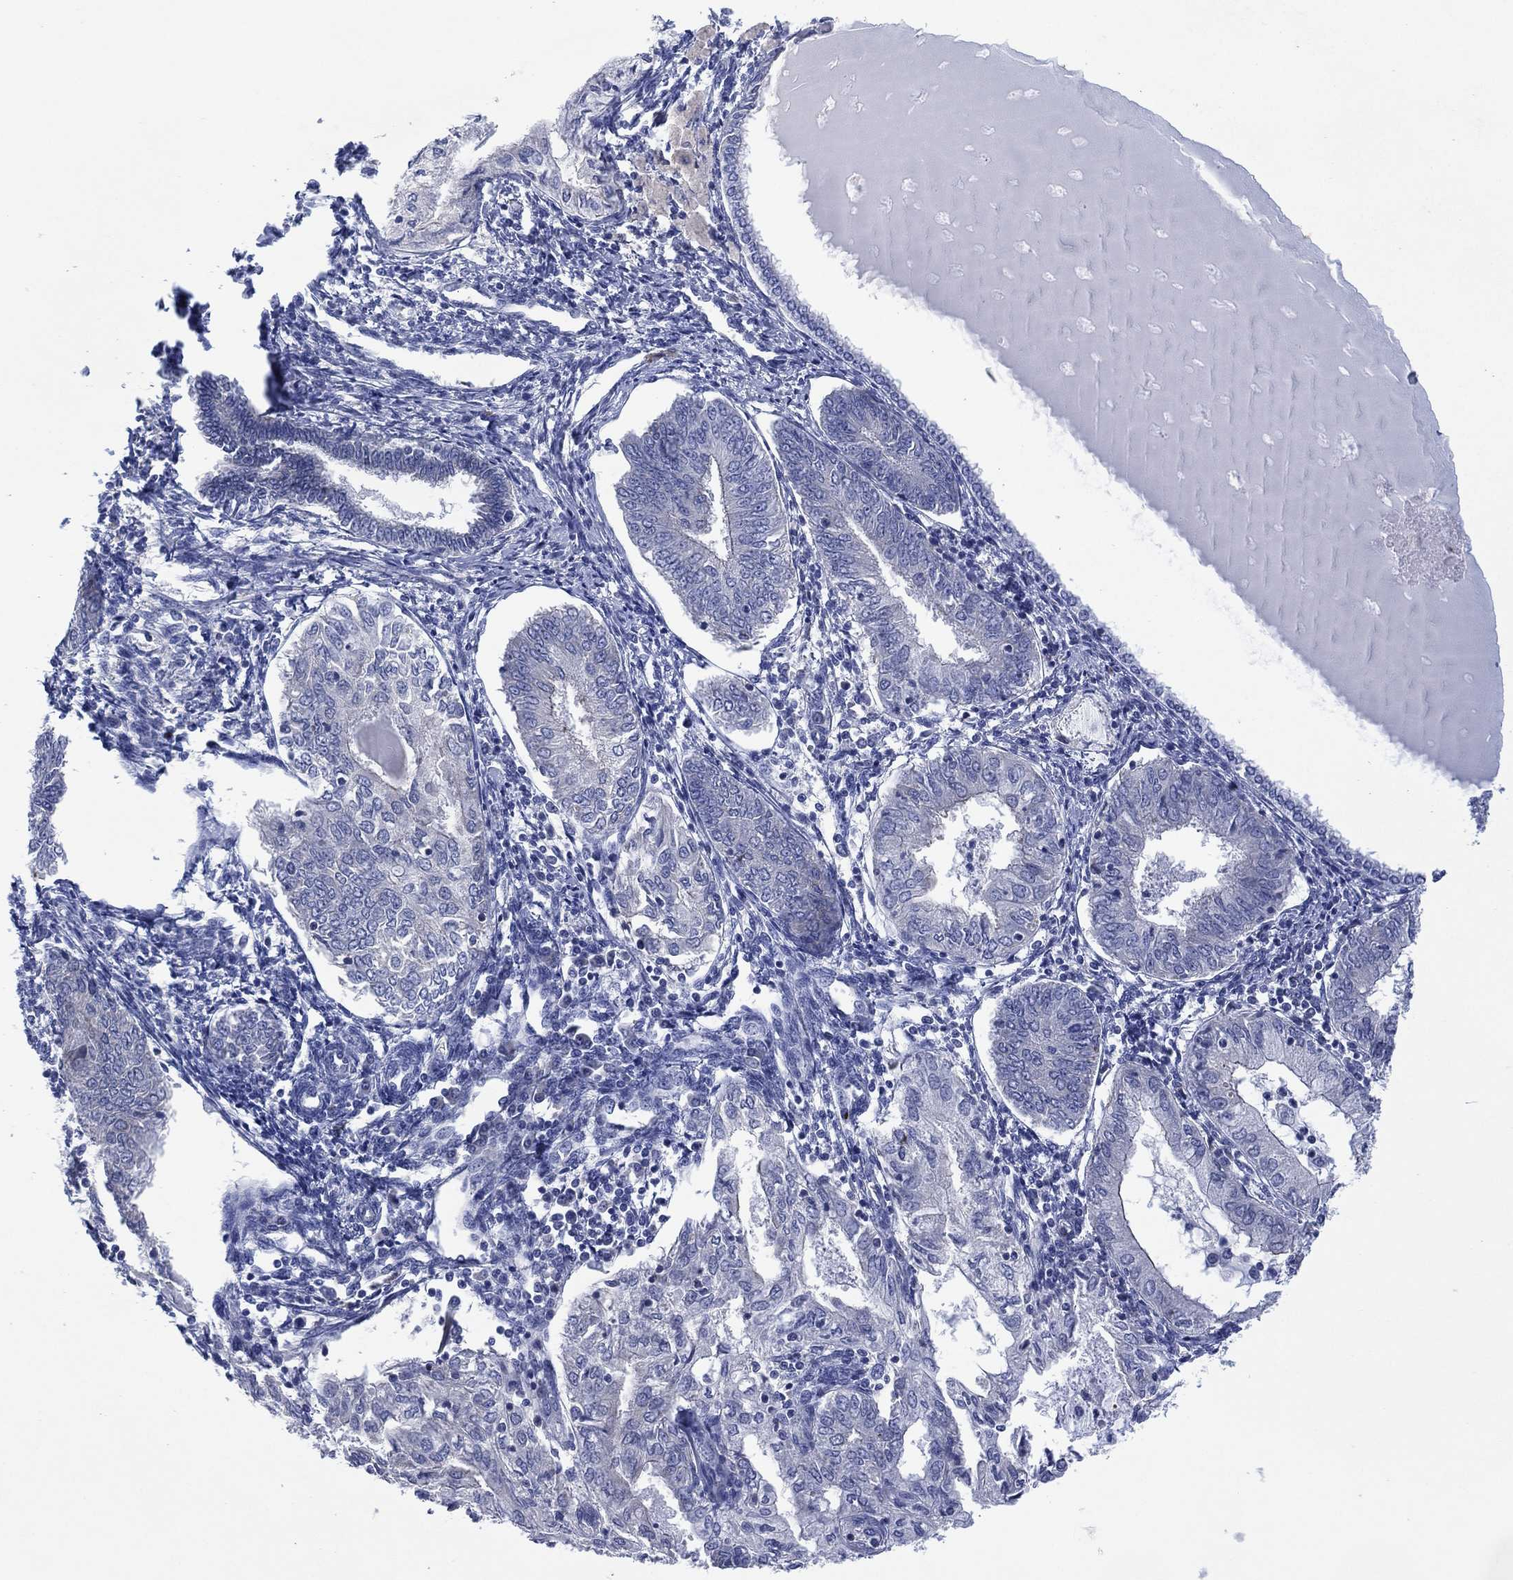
{"staining": {"intensity": "negative", "quantity": "none", "location": "none"}, "tissue": "endometrial cancer", "cell_type": "Tumor cells", "image_type": "cancer", "snomed": [{"axis": "morphology", "description": "Adenocarcinoma, NOS"}, {"axis": "topography", "description": "Endometrium"}], "caption": "Histopathology image shows no protein staining in tumor cells of endometrial cancer (adenocarcinoma) tissue.", "gene": "CHRNA3", "patient": {"sex": "female", "age": 68}}